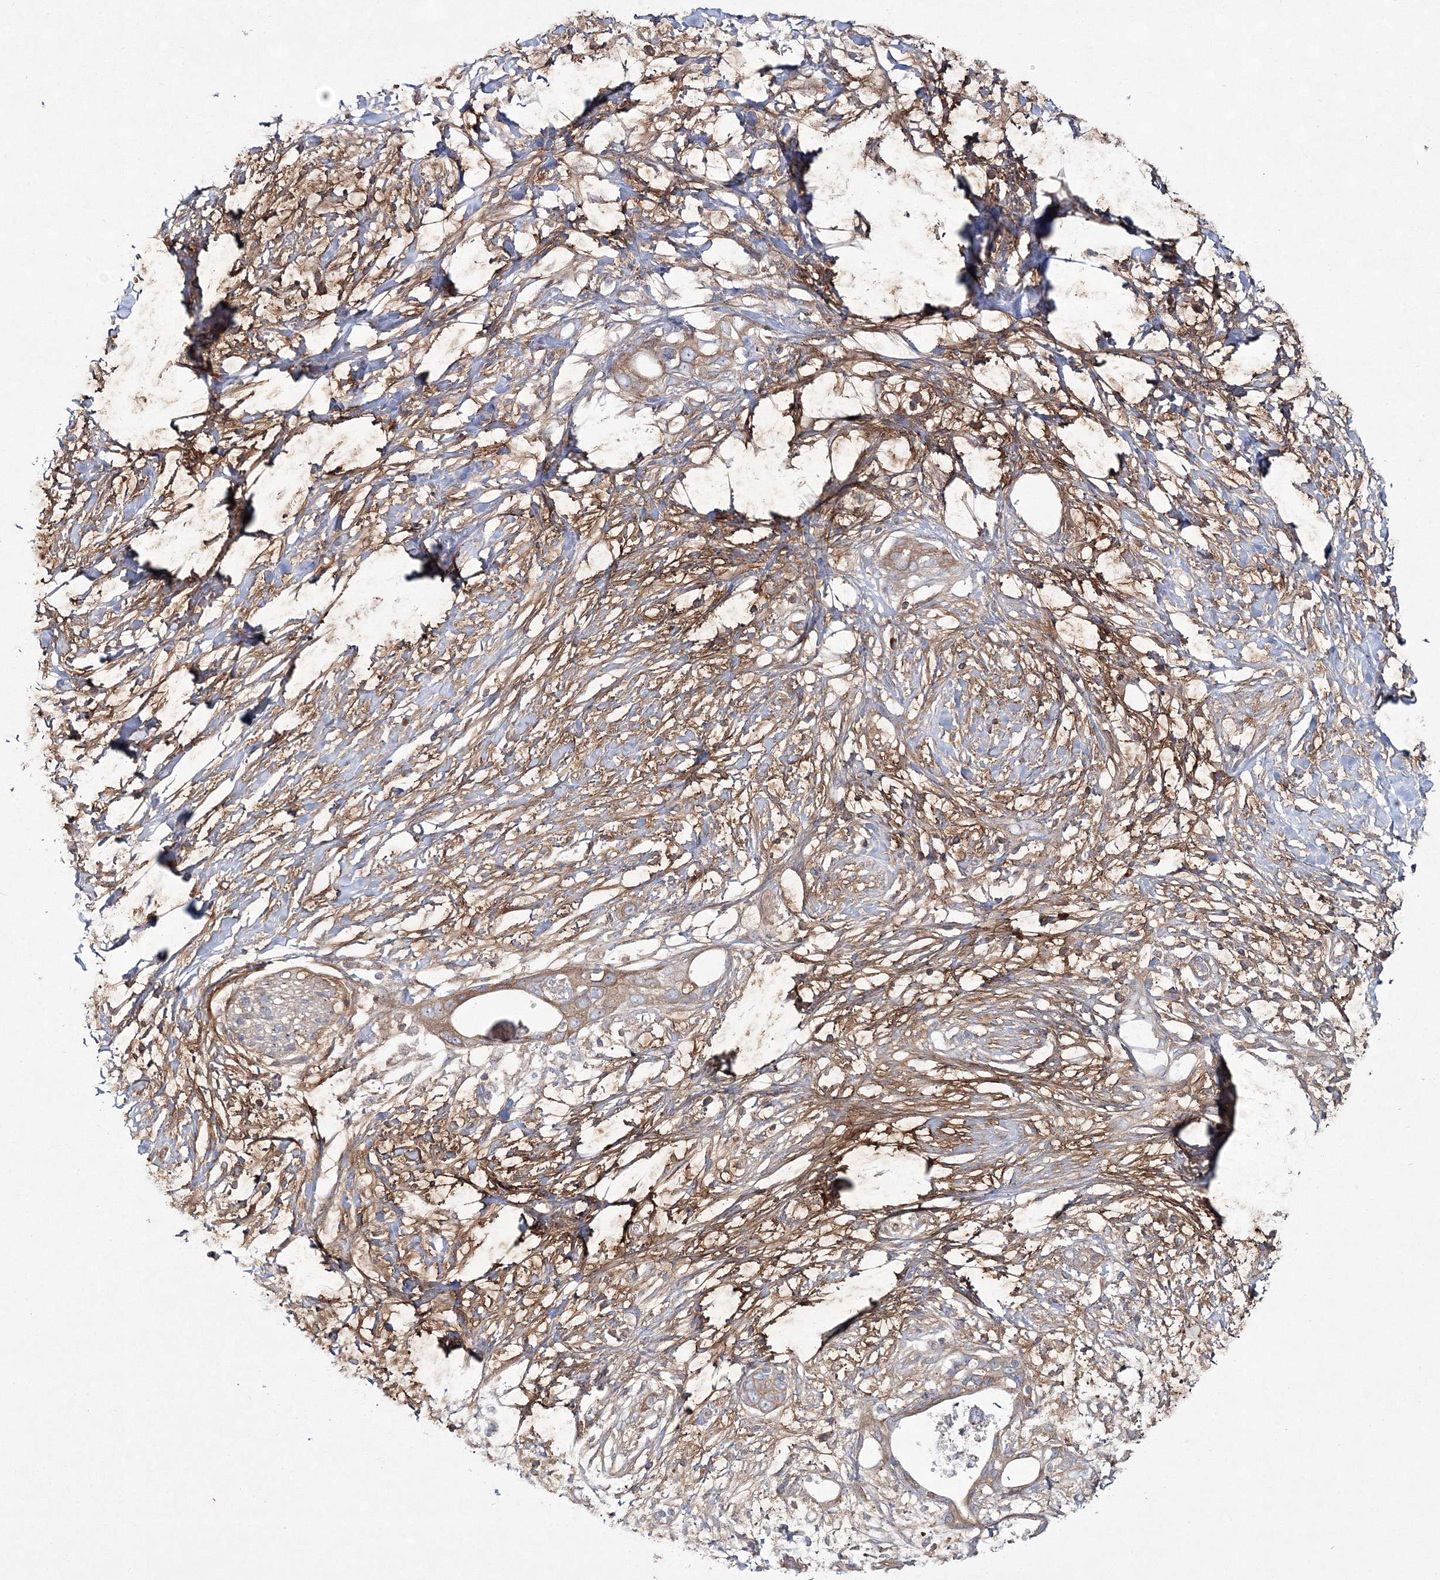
{"staining": {"intensity": "moderate", "quantity": "25%-75%", "location": "cytoplasmic/membranous"}, "tissue": "pancreatic cancer", "cell_type": "Tumor cells", "image_type": "cancer", "snomed": [{"axis": "morphology", "description": "Normal tissue, NOS"}, {"axis": "morphology", "description": "Adenocarcinoma, NOS"}, {"axis": "topography", "description": "Pancreas"}, {"axis": "topography", "description": "Peripheral nerve tissue"}], "caption": "Protein analysis of pancreatic adenocarcinoma tissue displays moderate cytoplasmic/membranous positivity in approximately 25%-75% of tumor cells.", "gene": "ZSWIM6", "patient": {"sex": "male", "age": 59}}